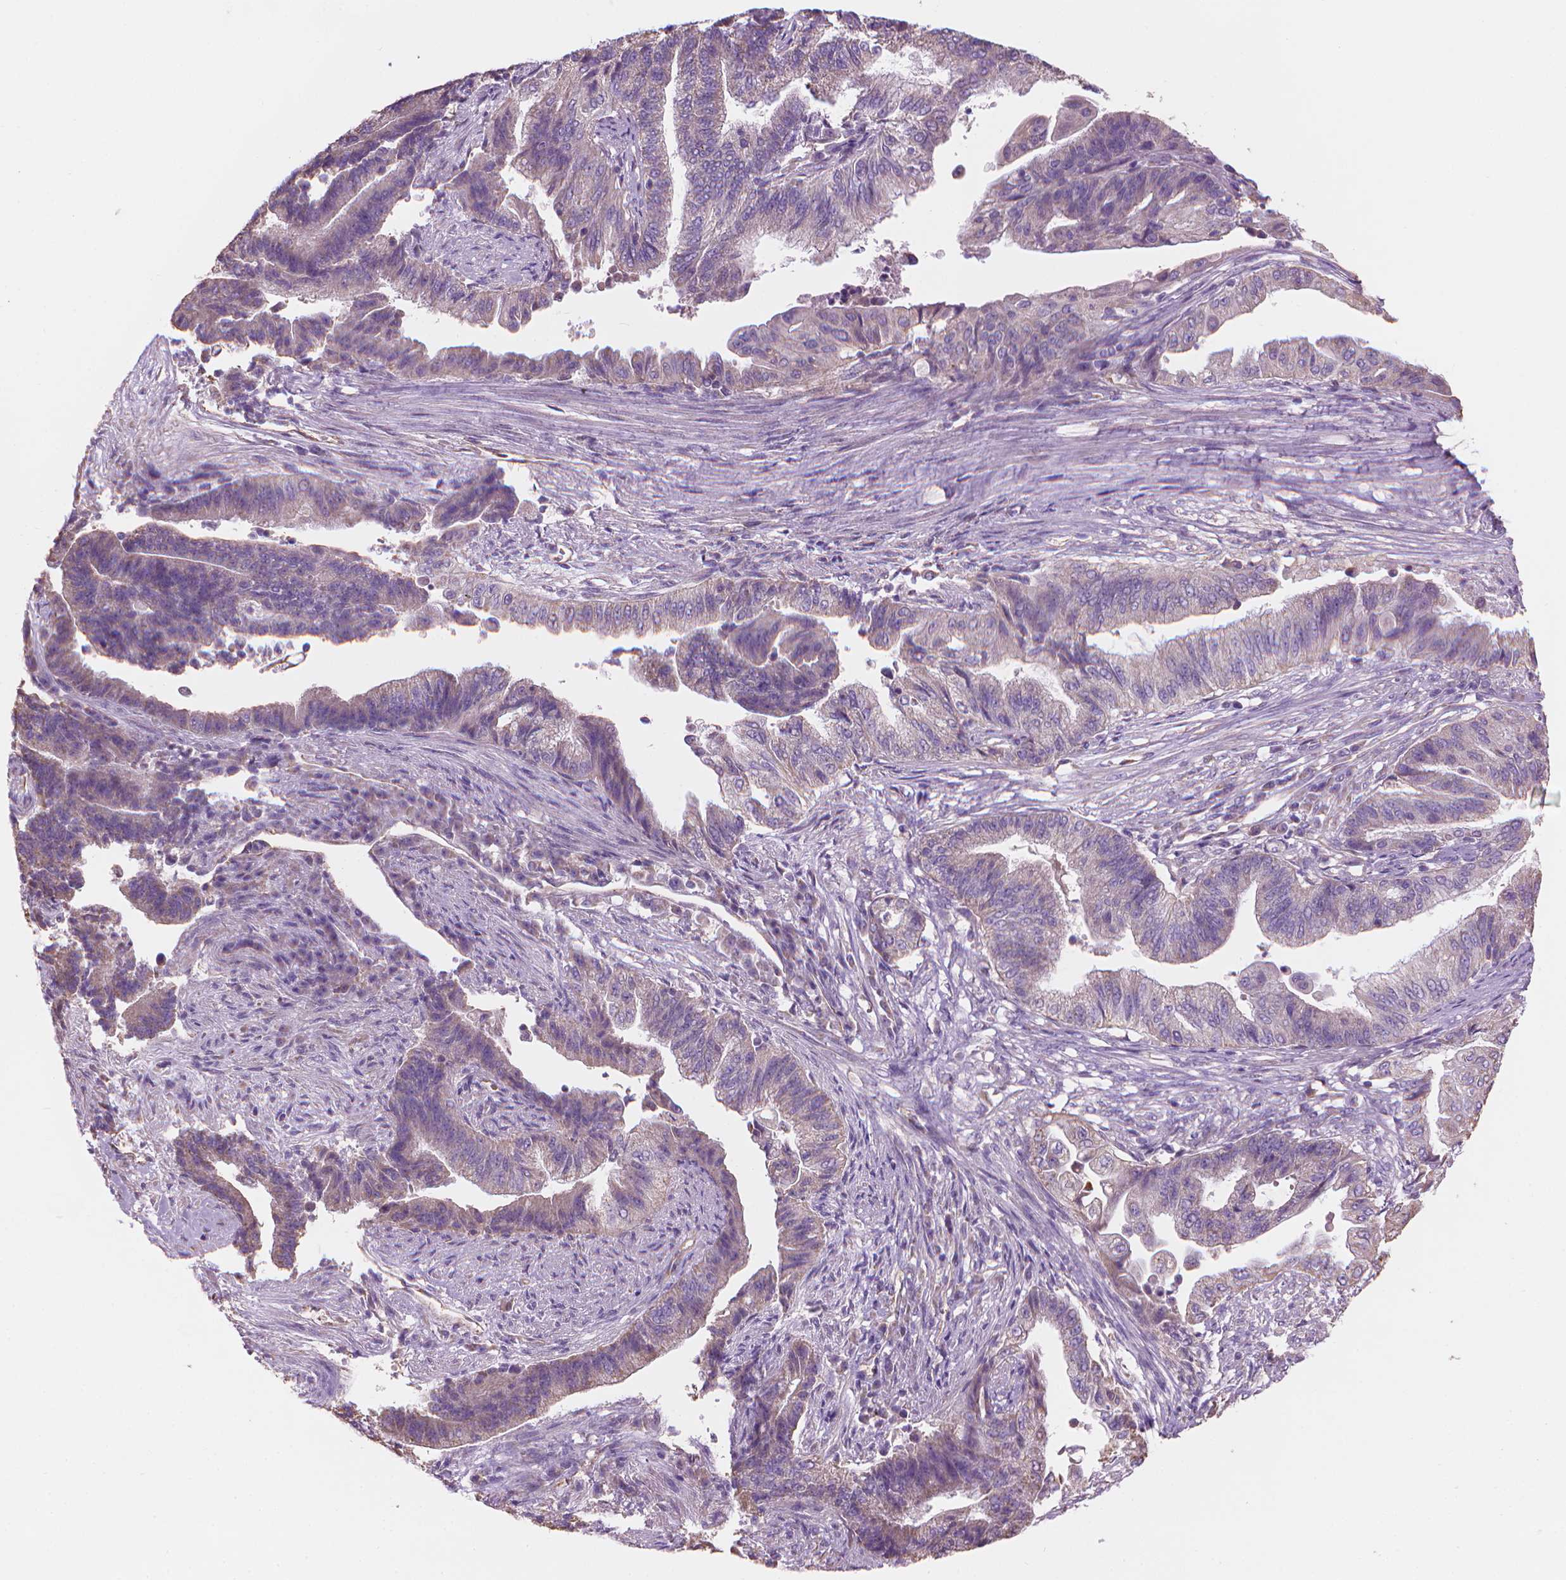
{"staining": {"intensity": "negative", "quantity": "none", "location": "none"}, "tissue": "endometrial cancer", "cell_type": "Tumor cells", "image_type": "cancer", "snomed": [{"axis": "morphology", "description": "Adenocarcinoma, NOS"}, {"axis": "topography", "description": "Uterus"}, {"axis": "topography", "description": "Endometrium"}], "caption": "Tumor cells show no significant positivity in endometrial adenocarcinoma. (DAB IHC, high magnification).", "gene": "TTC29", "patient": {"sex": "female", "age": 54}}